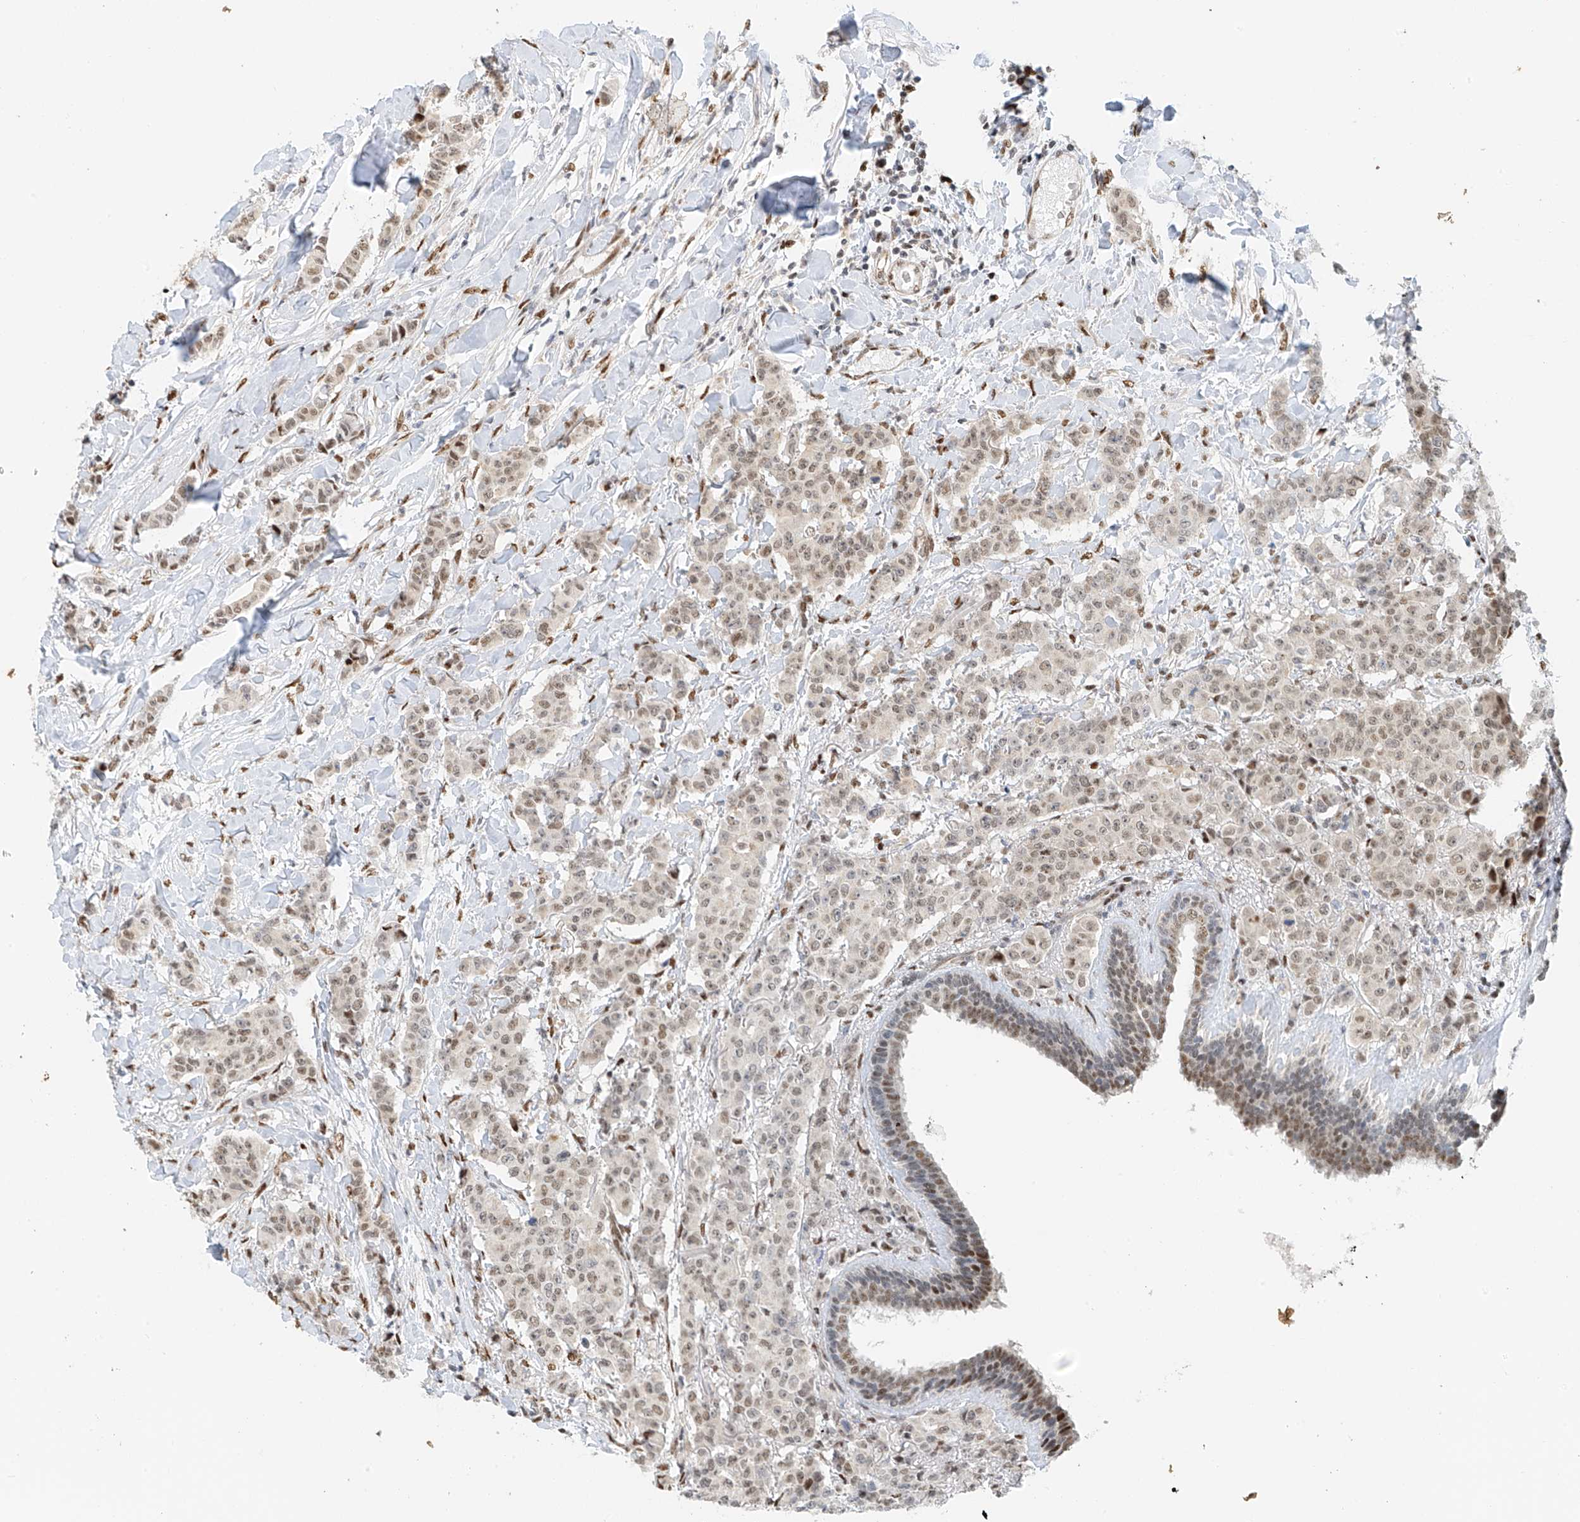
{"staining": {"intensity": "weak", "quantity": ">75%", "location": "nuclear"}, "tissue": "breast cancer", "cell_type": "Tumor cells", "image_type": "cancer", "snomed": [{"axis": "morphology", "description": "Duct carcinoma"}, {"axis": "topography", "description": "Breast"}], "caption": "Protein expression analysis of breast intraductal carcinoma displays weak nuclear expression in approximately >75% of tumor cells.", "gene": "ZNF514", "patient": {"sex": "female", "age": 40}}